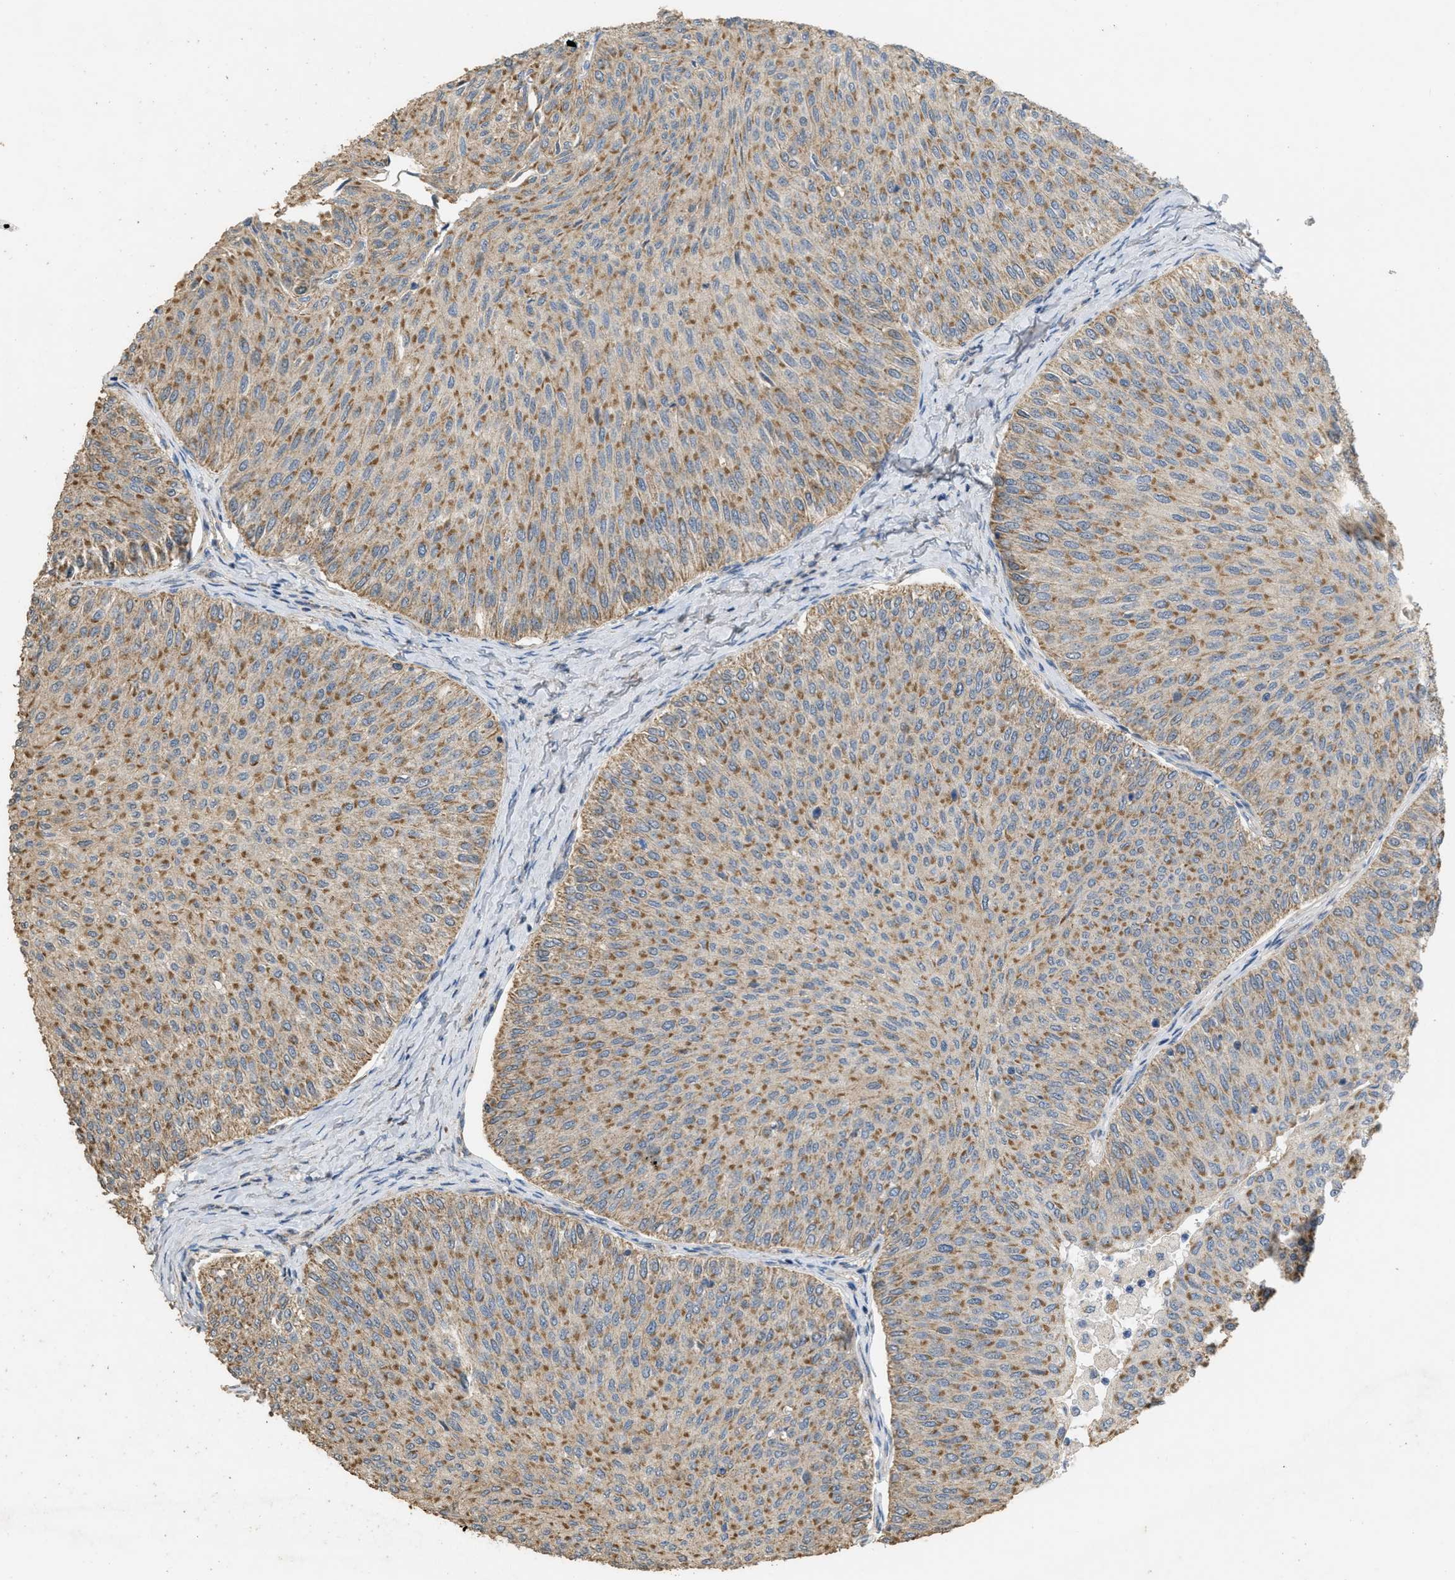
{"staining": {"intensity": "moderate", "quantity": ">75%", "location": "cytoplasmic/membranous"}, "tissue": "urothelial cancer", "cell_type": "Tumor cells", "image_type": "cancer", "snomed": [{"axis": "morphology", "description": "Urothelial carcinoma, Low grade"}, {"axis": "topography", "description": "Urinary bladder"}], "caption": "A micrograph of urothelial carcinoma (low-grade) stained for a protein reveals moderate cytoplasmic/membranous brown staining in tumor cells.", "gene": "KCNA4", "patient": {"sex": "male", "age": 78}}